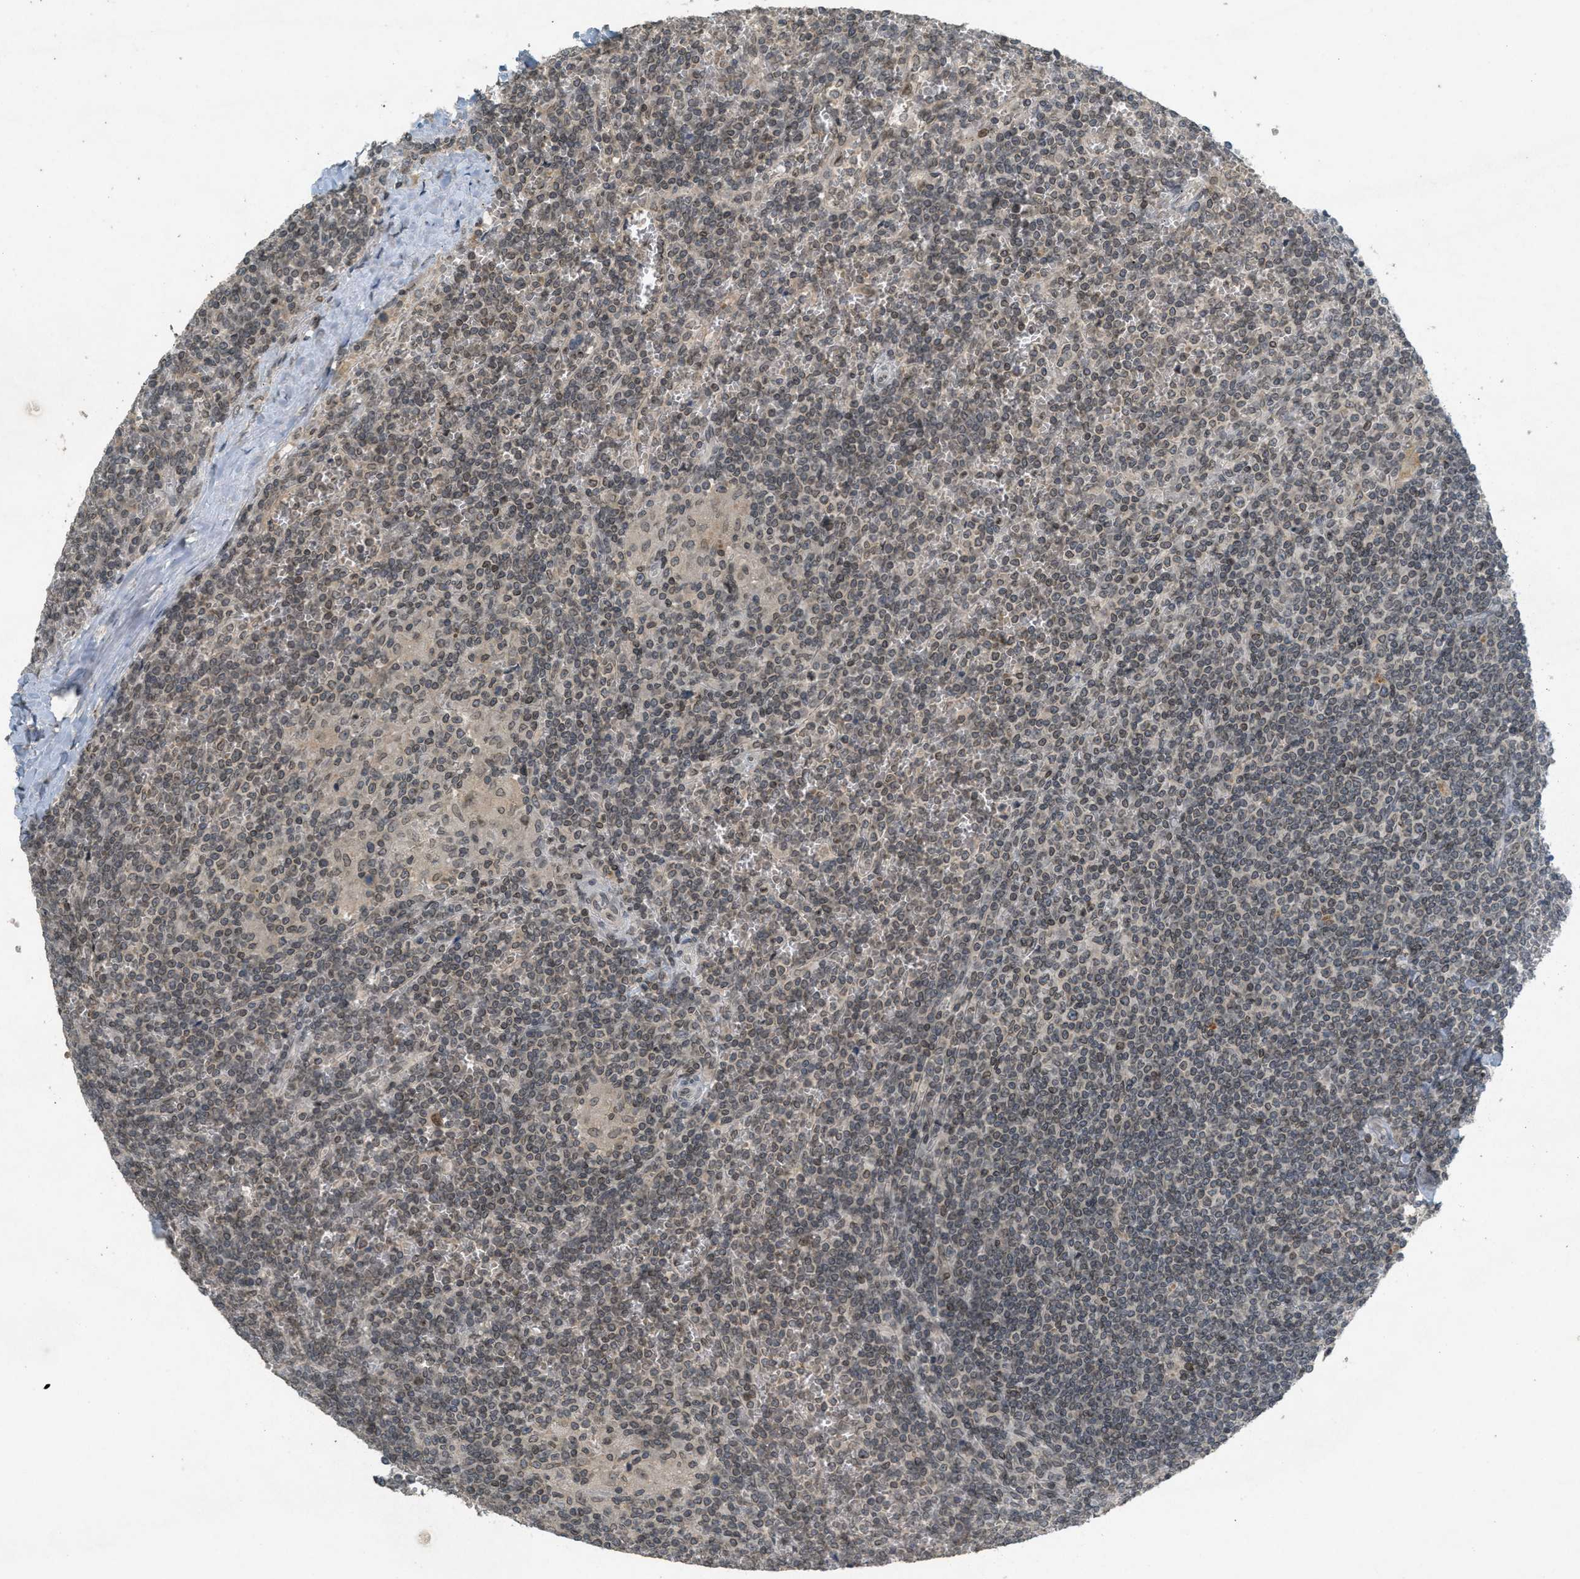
{"staining": {"intensity": "weak", "quantity": "25%-75%", "location": "nuclear"}, "tissue": "lymphoma", "cell_type": "Tumor cells", "image_type": "cancer", "snomed": [{"axis": "morphology", "description": "Malignant lymphoma, non-Hodgkin's type, Low grade"}, {"axis": "topography", "description": "Spleen"}], "caption": "Immunohistochemical staining of malignant lymphoma, non-Hodgkin's type (low-grade) reveals low levels of weak nuclear staining in about 25%-75% of tumor cells. (Brightfield microscopy of DAB IHC at high magnification).", "gene": "ABHD6", "patient": {"sex": "female", "age": 19}}